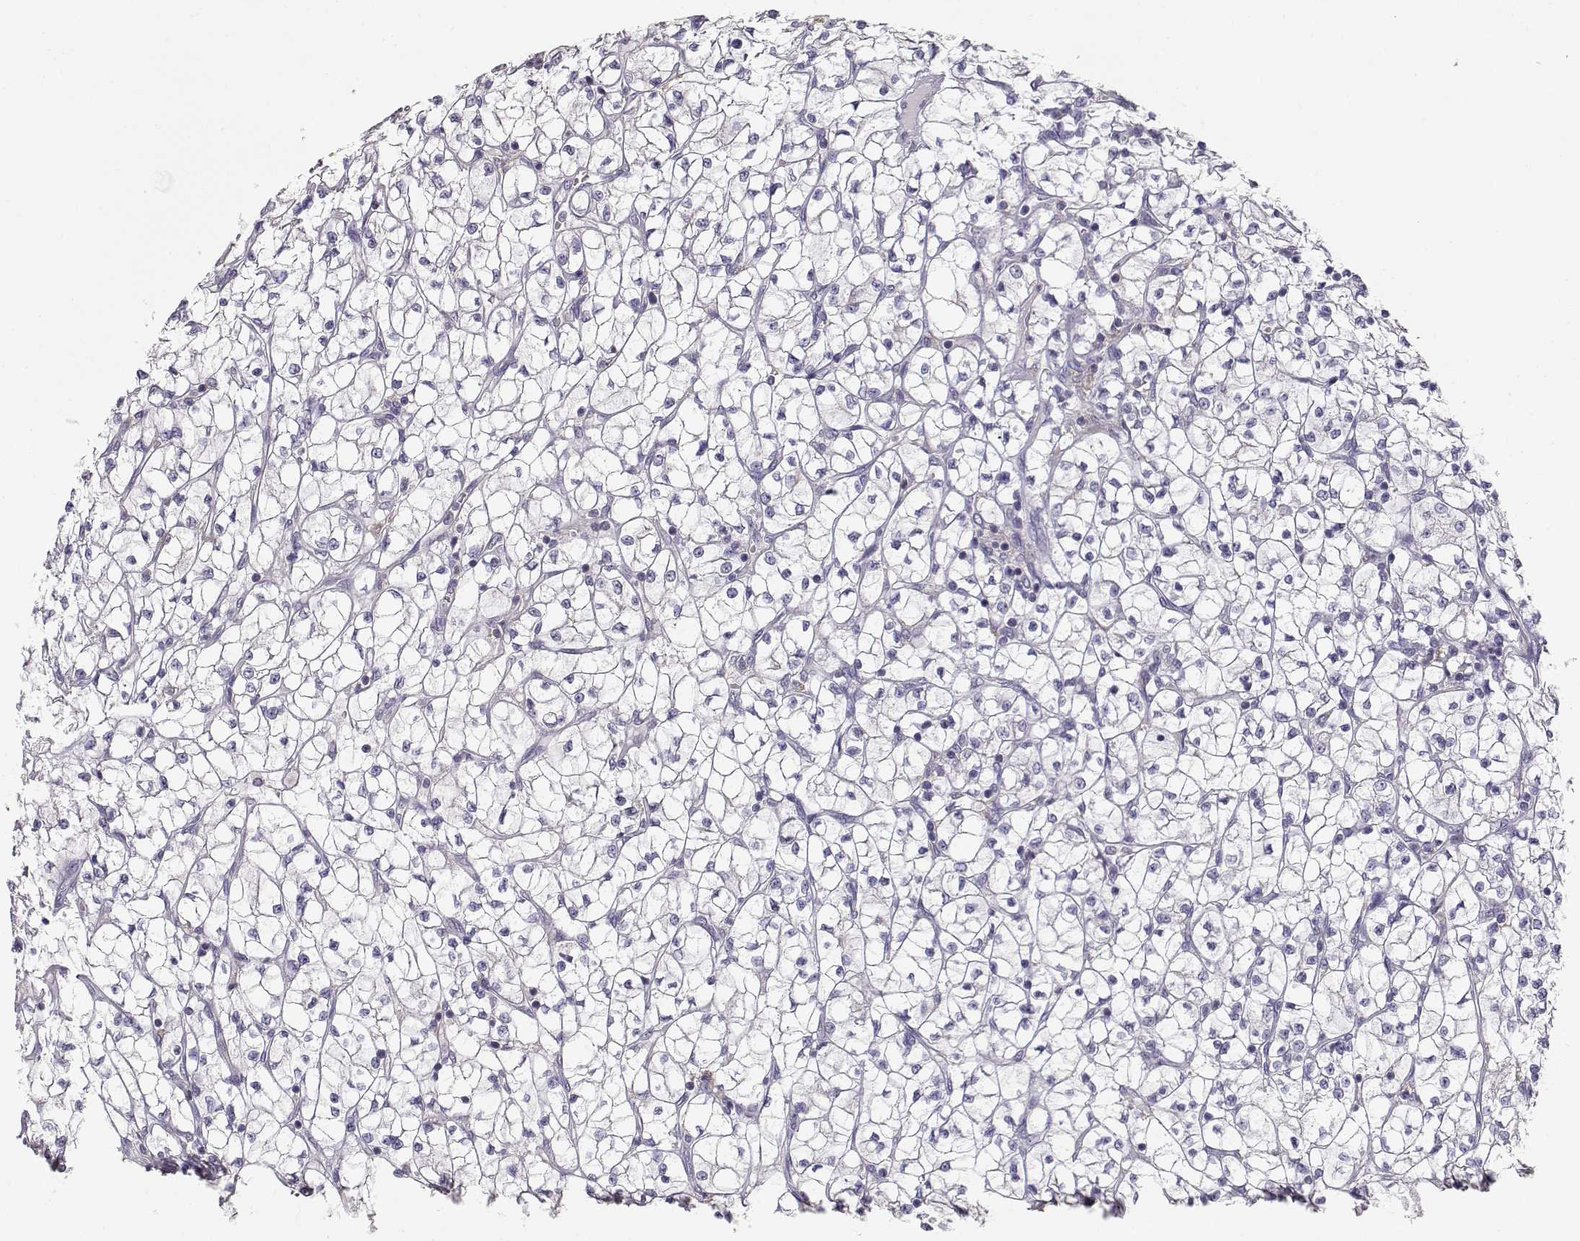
{"staining": {"intensity": "negative", "quantity": "none", "location": "none"}, "tissue": "renal cancer", "cell_type": "Tumor cells", "image_type": "cancer", "snomed": [{"axis": "morphology", "description": "Adenocarcinoma, NOS"}, {"axis": "topography", "description": "Kidney"}], "caption": "Adenocarcinoma (renal) was stained to show a protein in brown. There is no significant expression in tumor cells. The staining was performed using DAB (3,3'-diaminobenzidine) to visualize the protein expression in brown, while the nuclei were stained in blue with hematoxylin (Magnification: 20x).", "gene": "VAV1", "patient": {"sex": "female", "age": 64}}